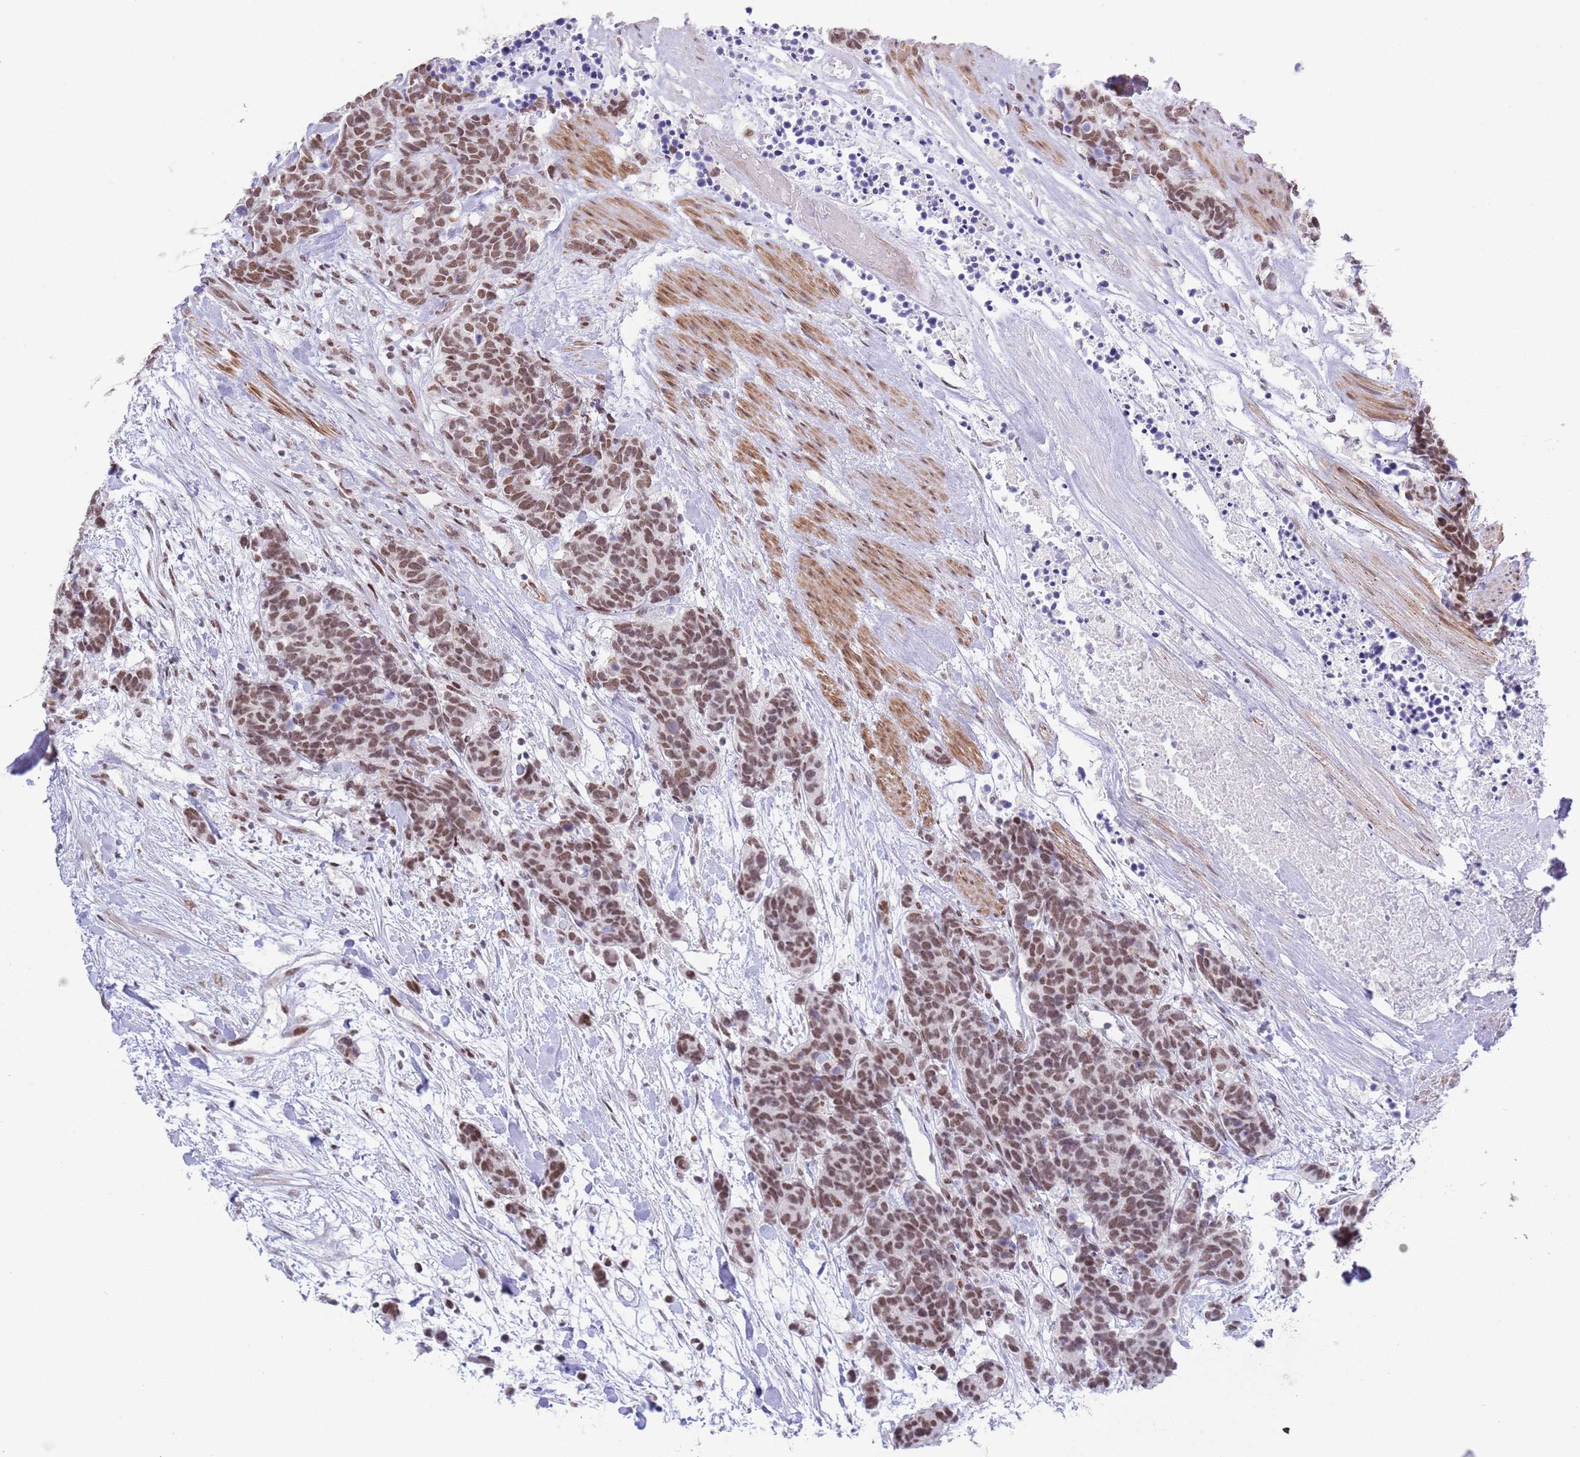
{"staining": {"intensity": "moderate", "quantity": ">75%", "location": "nuclear"}, "tissue": "carcinoid", "cell_type": "Tumor cells", "image_type": "cancer", "snomed": [{"axis": "morphology", "description": "Carcinoma, NOS"}, {"axis": "morphology", "description": "Carcinoid, malignant, NOS"}, {"axis": "topography", "description": "Prostate"}], "caption": "Immunohistochemical staining of human malignant carcinoid reveals medium levels of moderate nuclear protein expression in approximately >75% of tumor cells.", "gene": "ZNF382", "patient": {"sex": "male", "age": 57}}